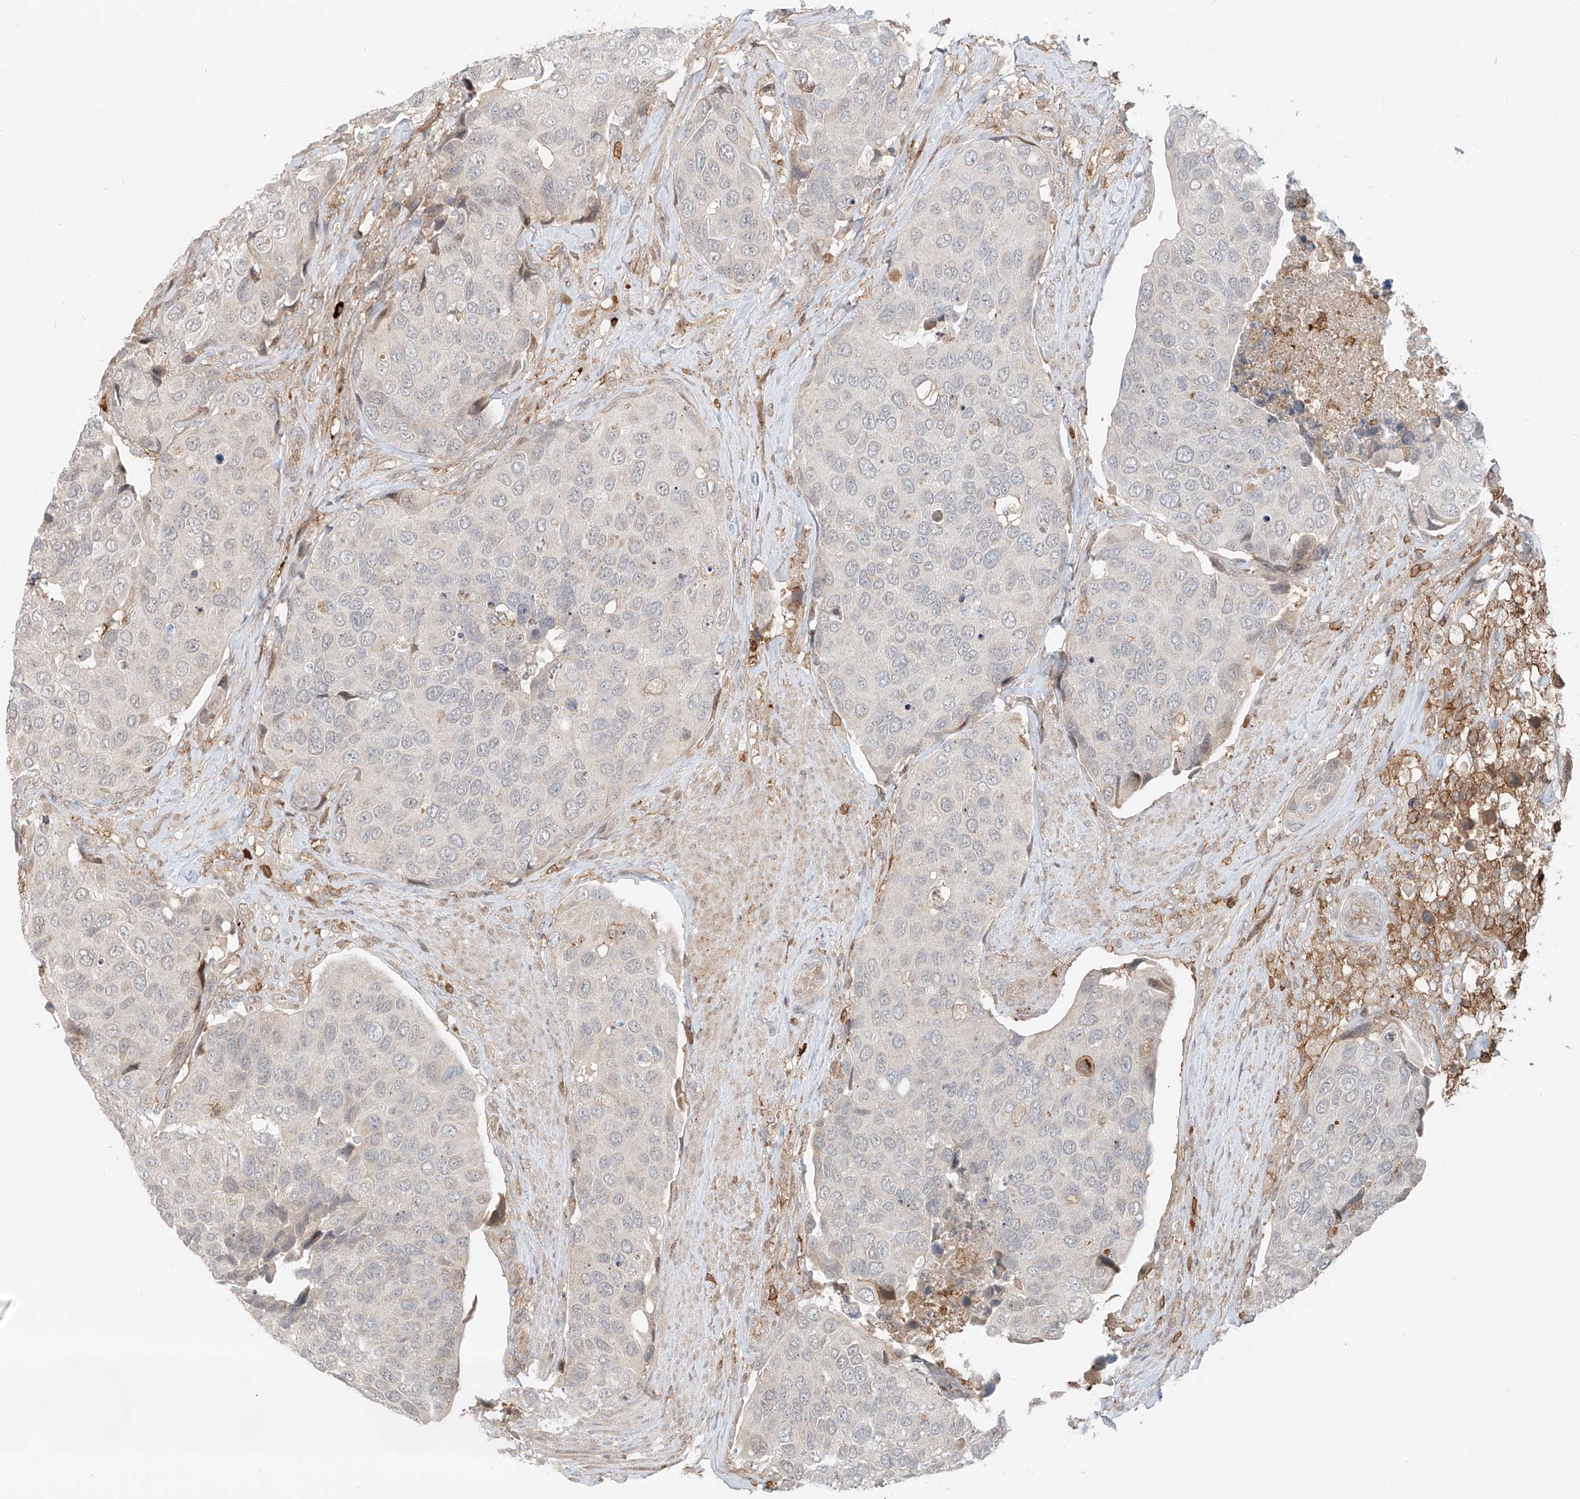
{"staining": {"intensity": "negative", "quantity": "none", "location": "none"}, "tissue": "urothelial cancer", "cell_type": "Tumor cells", "image_type": "cancer", "snomed": [{"axis": "morphology", "description": "Urothelial carcinoma, High grade"}, {"axis": "topography", "description": "Urinary bladder"}], "caption": "This is an immunohistochemistry image of urothelial carcinoma (high-grade). There is no staining in tumor cells.", "gene": "CEP162", "patient": {"sex": "male", "age": 74}}